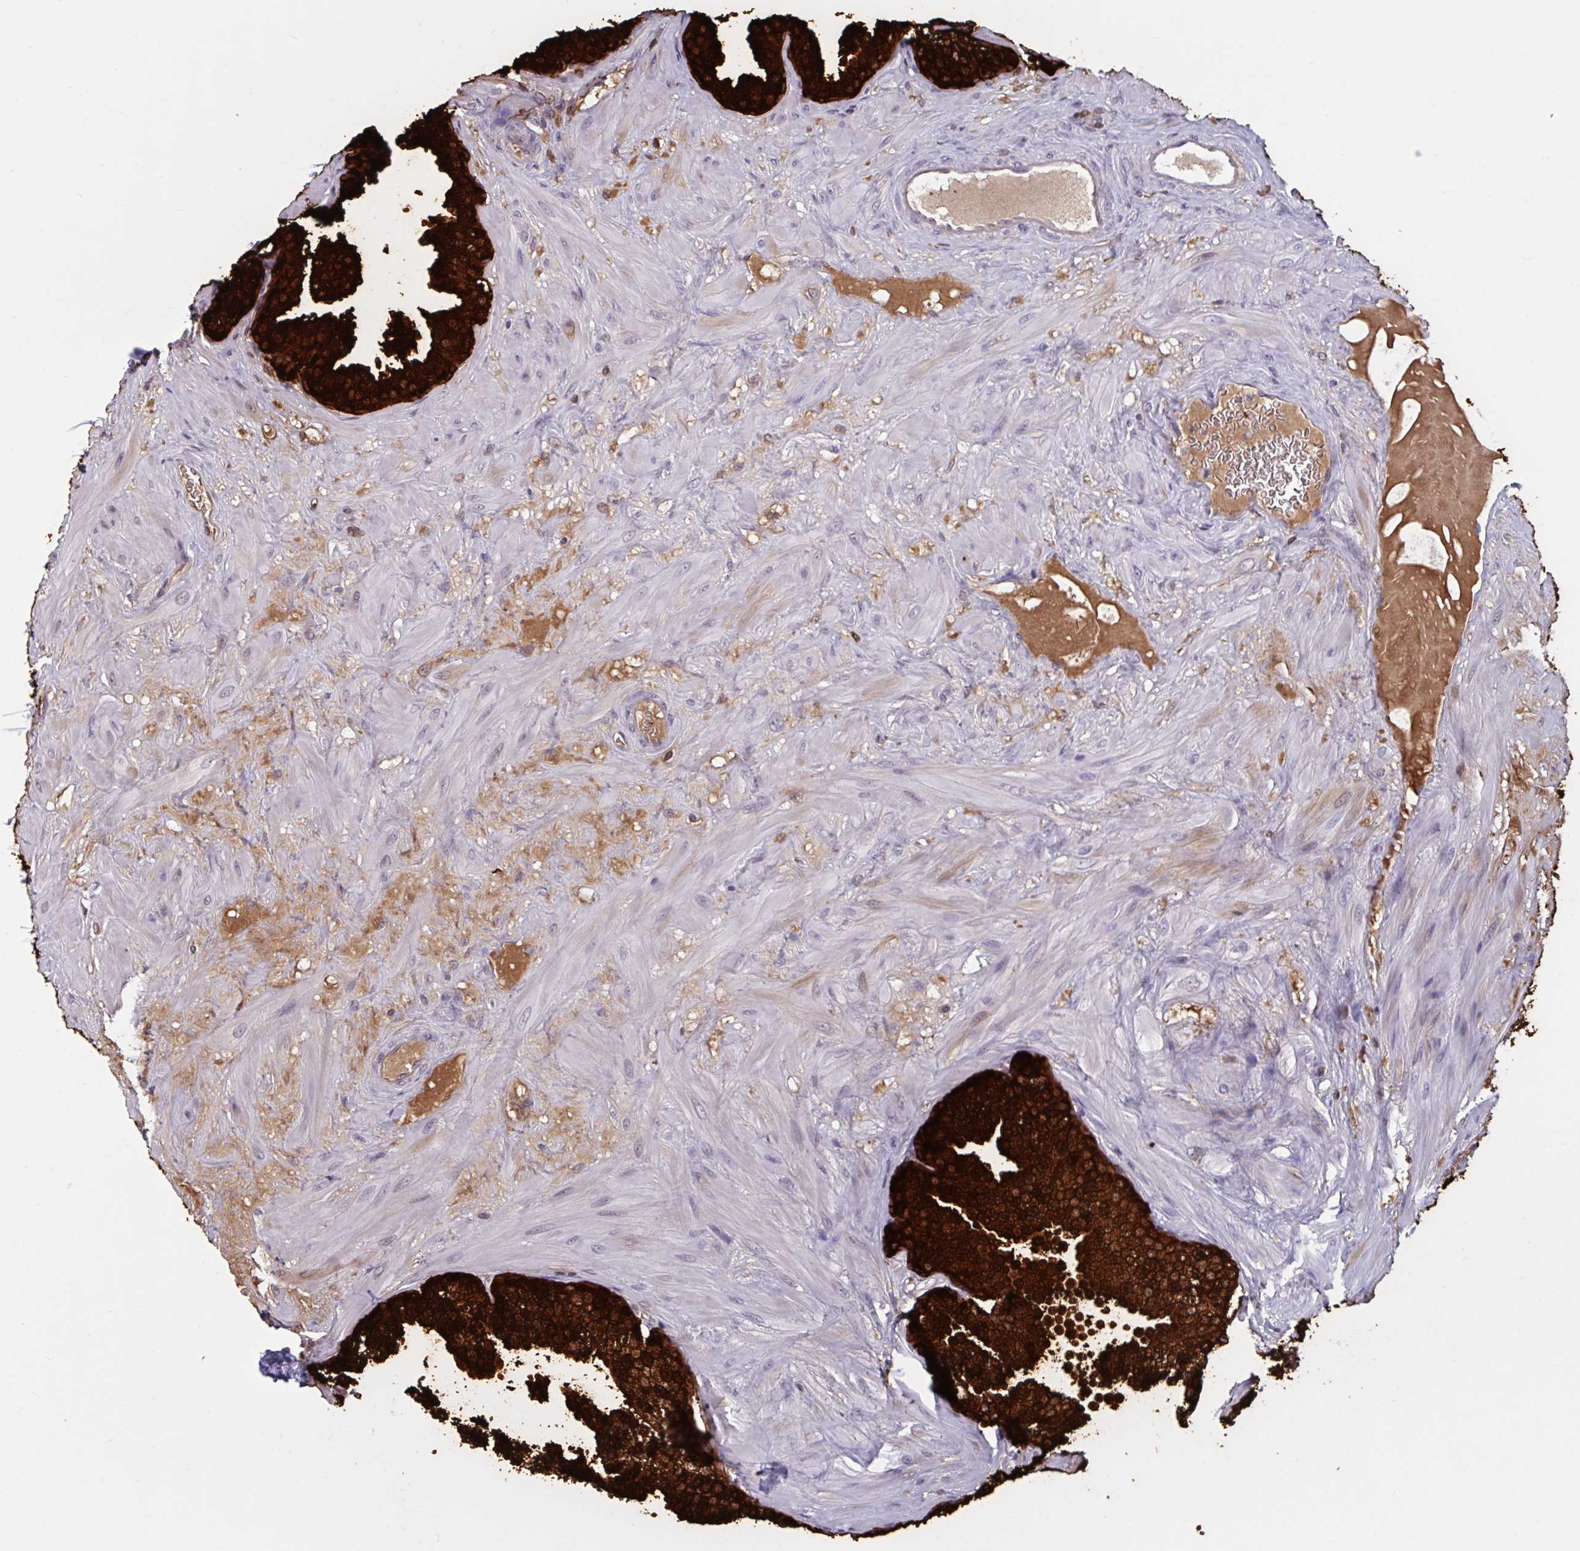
{"staining": {"intensity": "strong", "quantity": ">75%", "location": "cytoplasmic/membranous"}, "tissue": "prostate", "cell_type": "Glandular cells", "image_type": "normal", "snomed": [{"axis": "morphology", "description": "Normal tissue, NOS"}, {"axis": "topography", "description": "Prostate"}], "caption": "Immunohistochemical staining of benign human prostate reveals strong cytoplasmic/membranous protein expression in approximately >75% of glandular cells. The staining was performed using DAB, with brown indicating positive protein expression. Nuclei are stained blue with hematoxylin.", "gene": "MSMB", "patient": {"sex": "male", "age": 37}}